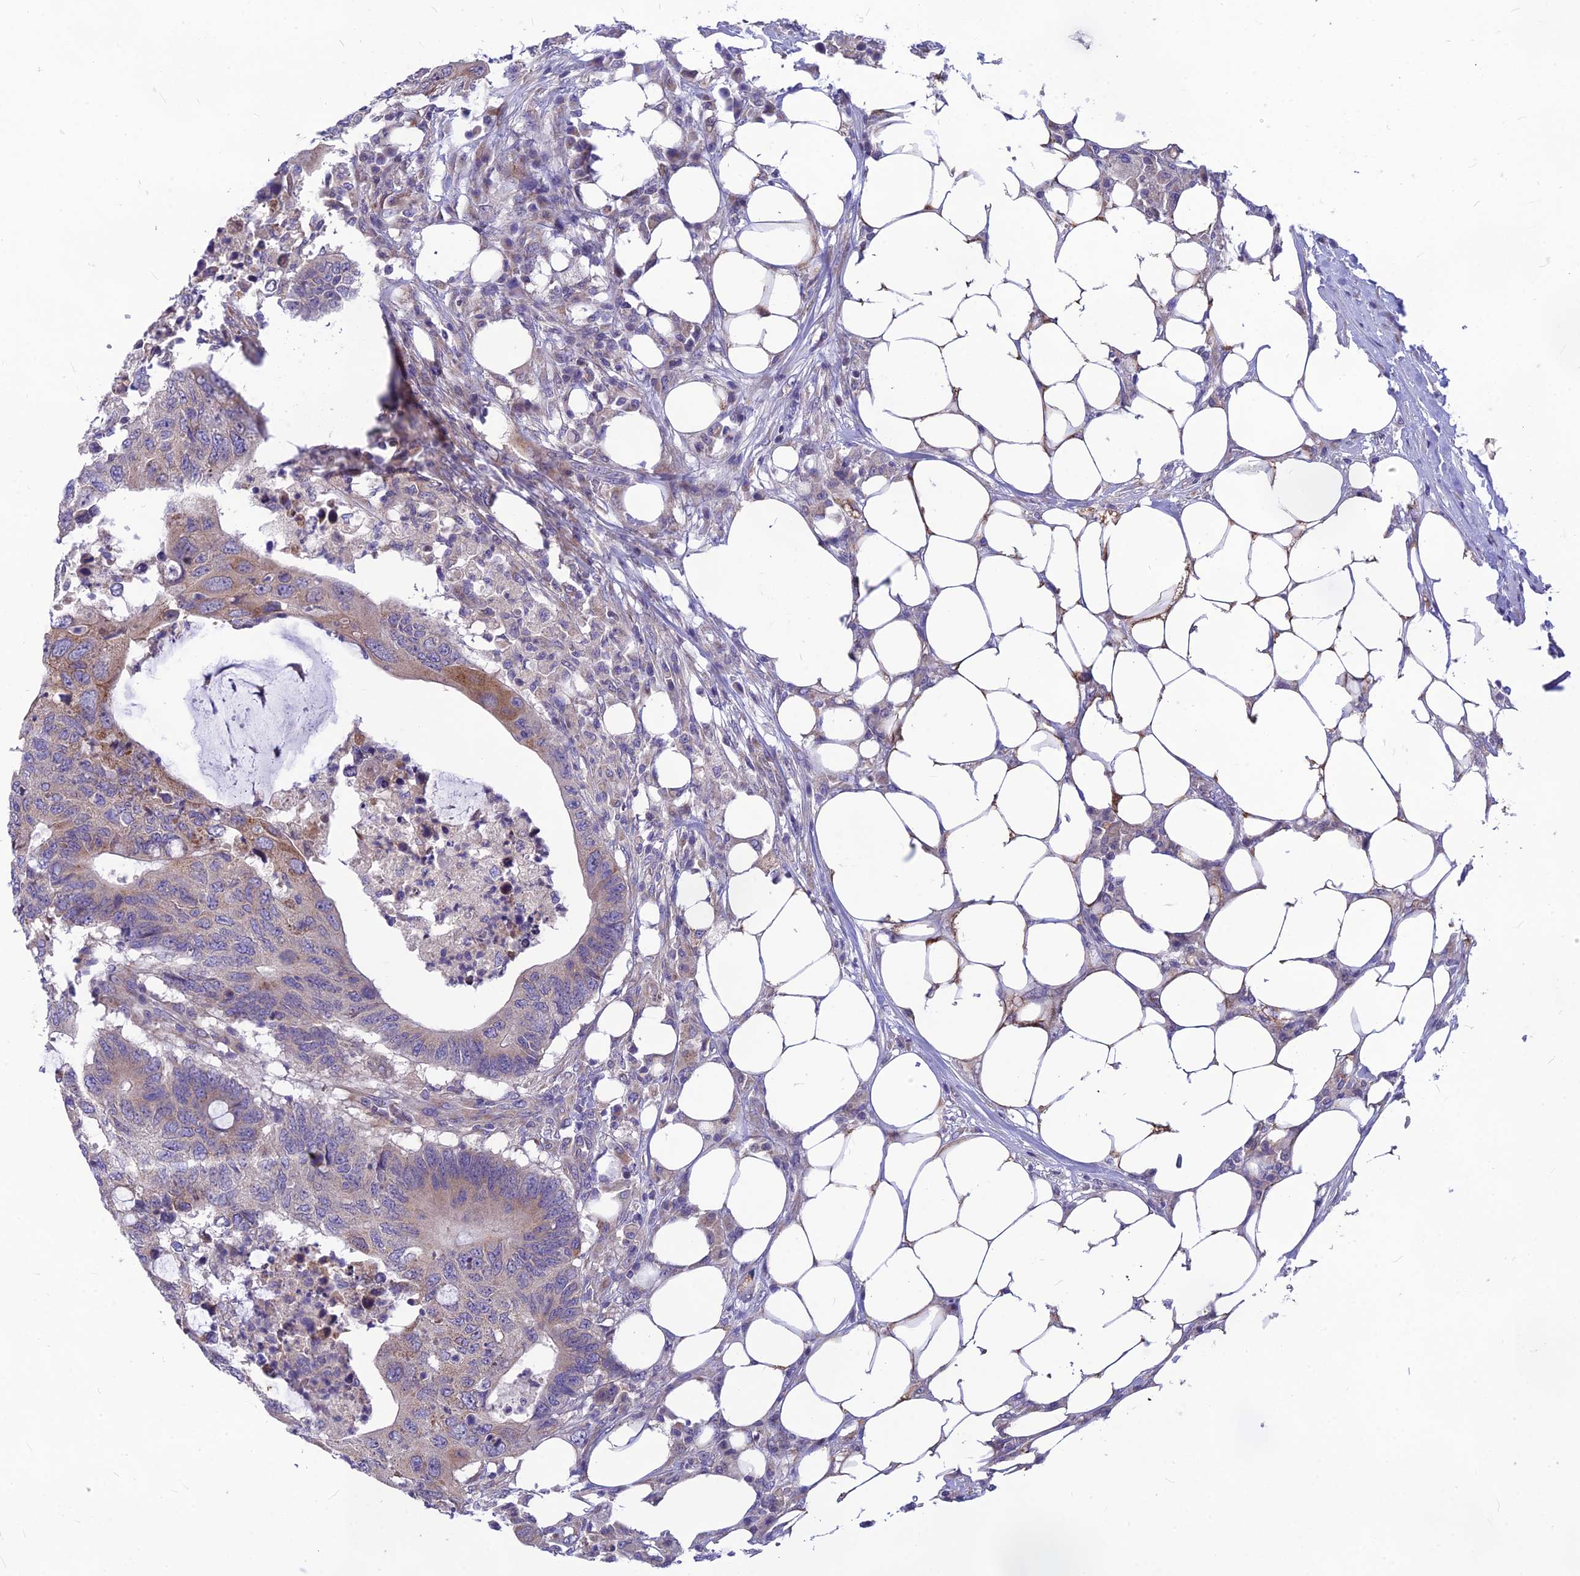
{"staining": {"intensity": "moderate", "quantity": "<25%", "location": "cytoplasmic/membranous"}, "tissue": "colorectal cancer", "cell_type": "Tumor cells", "image_type": "cancer", "snomed": [{"axis": "morphology", "description": "Adenocarcinoma, NOS"}, {"axis": "topography", "description": "Colon"}], "caption": "Immunohistochemical staining of human adenocarcinoma (colorectal) displays moderate cytoplasmic/membranous protein positivity in approximately <25% of tumor cells.", "gene": "PTCD2", "patient": {"sex": "male", "age": 71}}